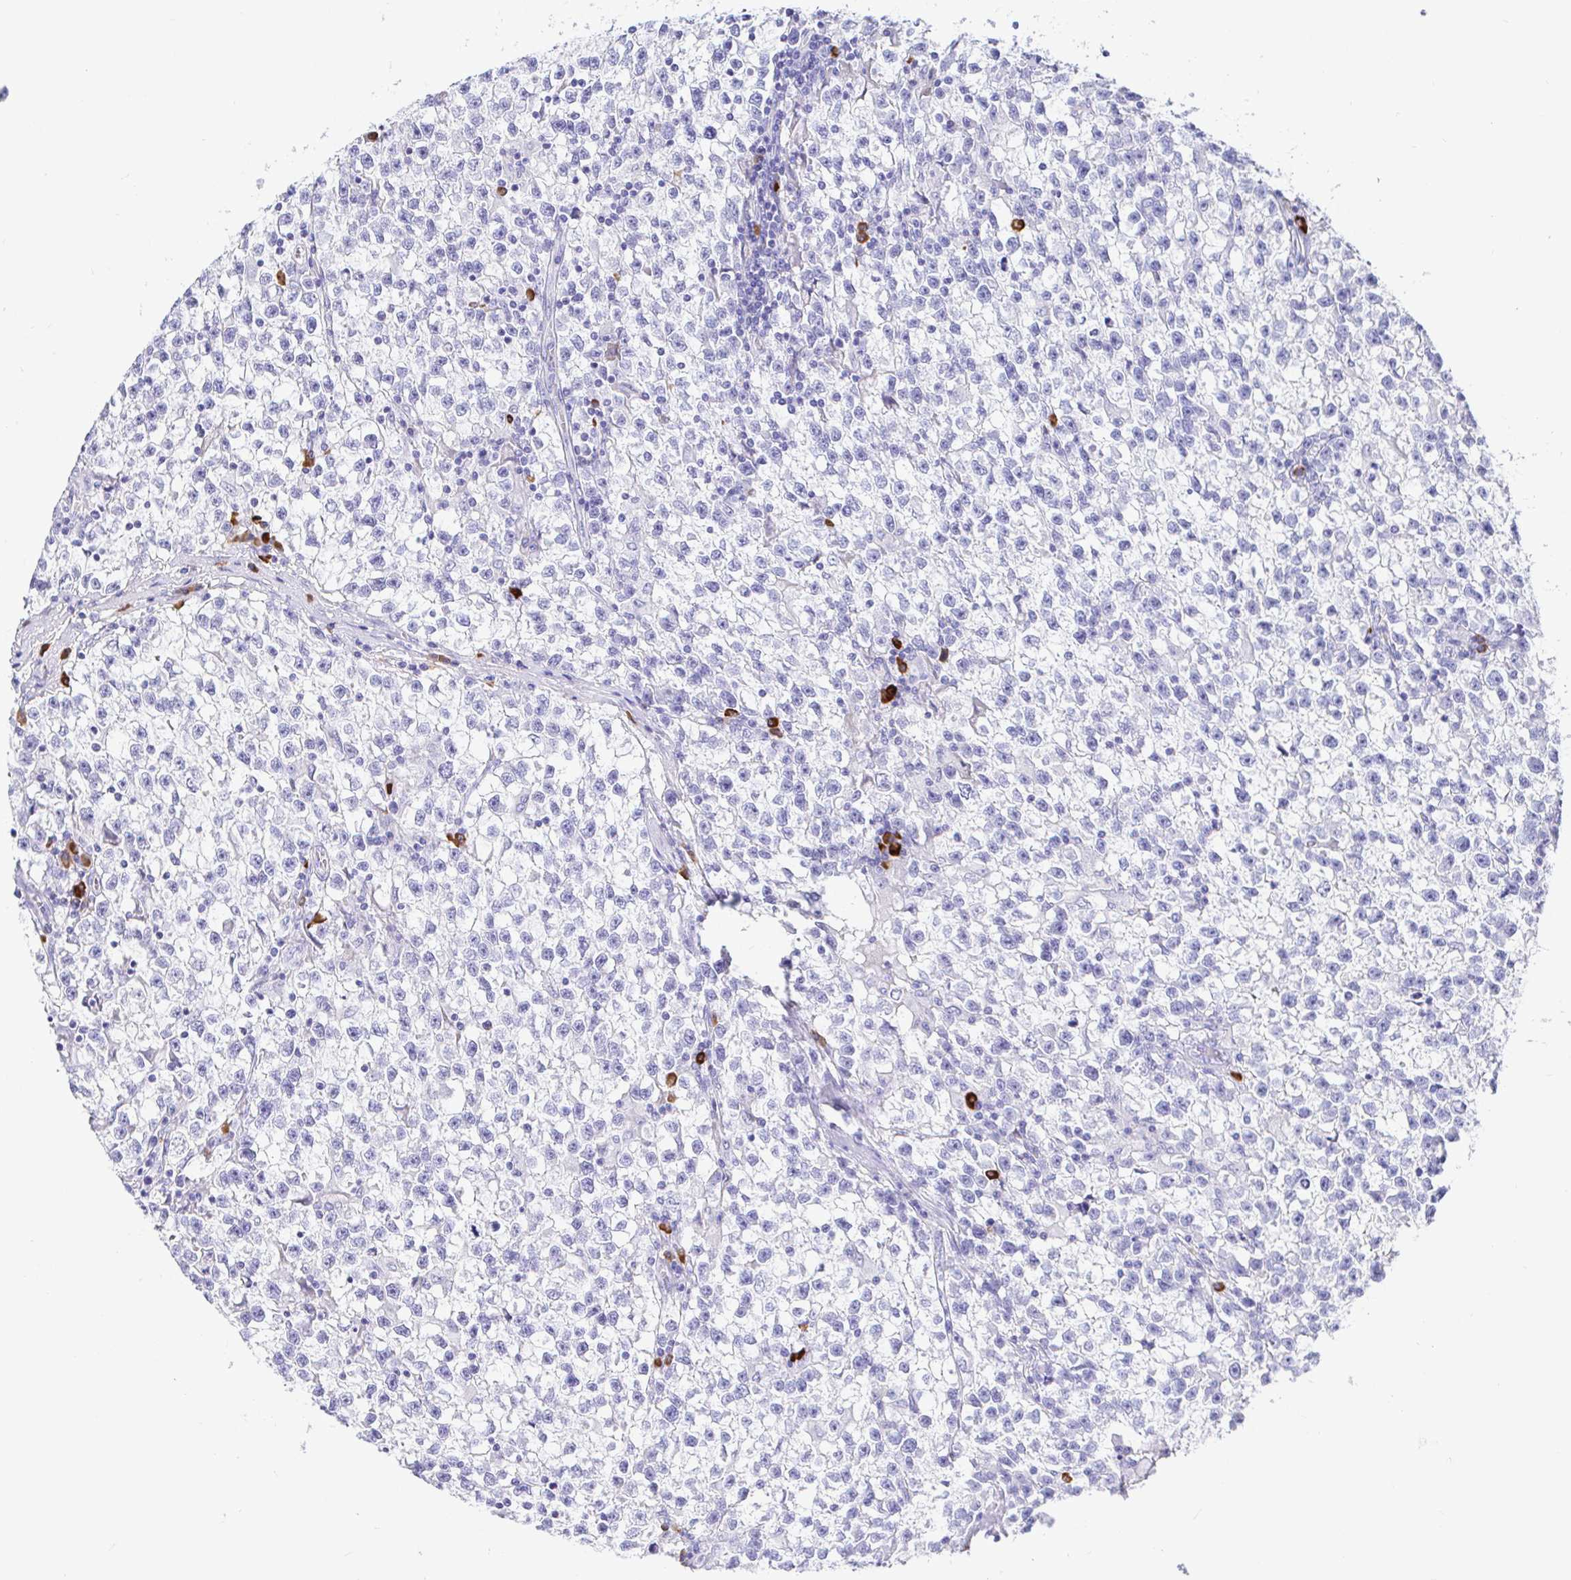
{"staining": {"intensity": "negative", "quantity": "none", "location": "none"}, "tissue": "testis cancer", "cell_type": "Tumor cells", "image_type": "cancer", "snomed": [{"axis": "morphology", "description": "Seminoma, NOS"}, {"axis": "topography", "description": "Testis"}], "caption": "The photomicrograph shows no significant positivity in tumor cells of testis seminoma.", "gene": "CCDC62", "patient": {"sex": "male", "age": 31}}